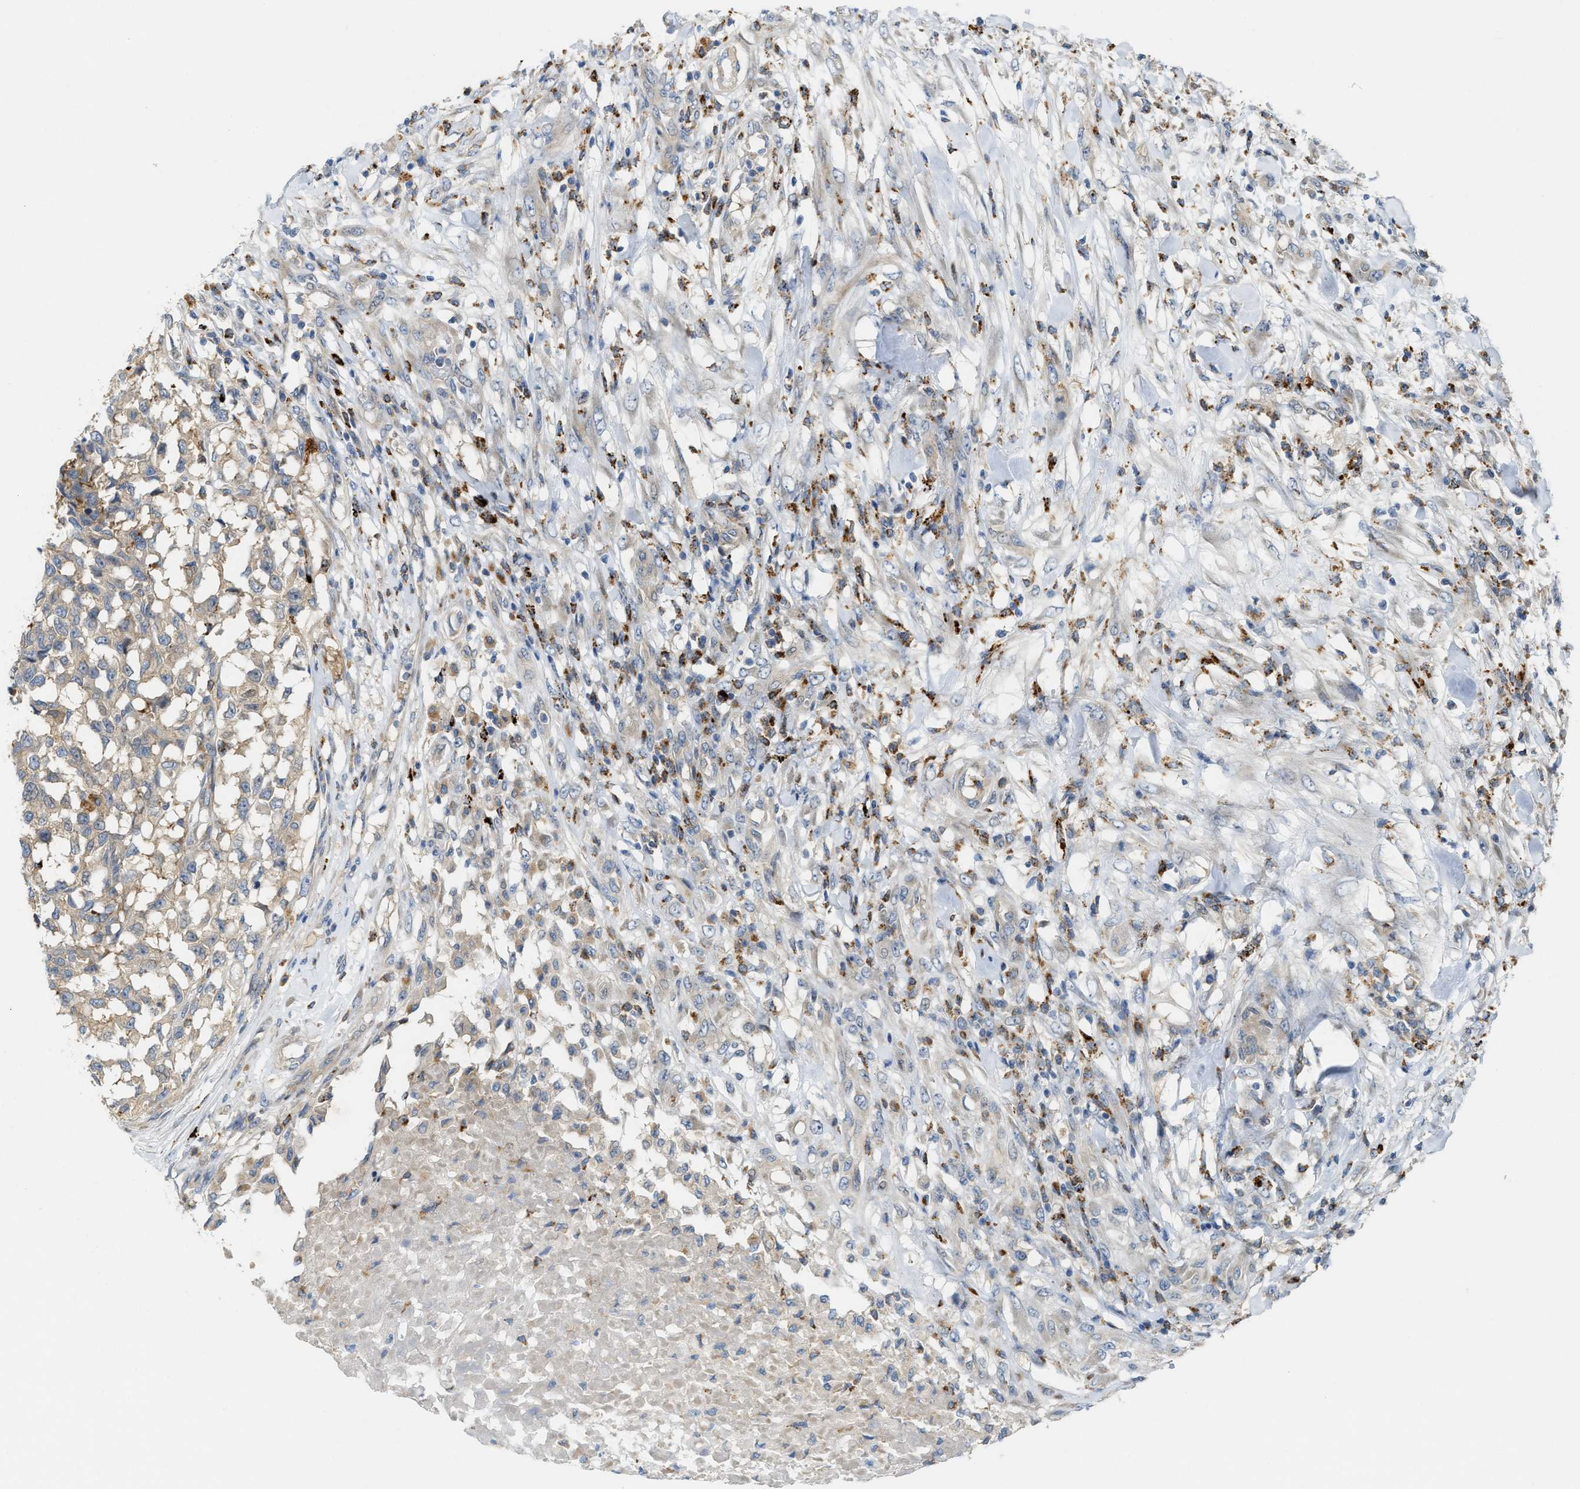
{"staining": {"intensity": "weak", "quantity": "25%-75%", "location": "cytoplasmic/membranous"}, "tissue": "testis cancer", "cell_type": "Tumor cells", "image_type": "cancer", "snomed": [{"axis": "morphology", "description": "Seminoma, NOS"}, {"axis": "topography", "description": "Testis"}], "caption": "Immunohistochemical staining of testis seminoma demonstrates low levels of weak cytoplasmic/membranous protein positivity in about 25%-75% of tumor cells.", "gene": "KLHDC10", "patient": {"sex": "male", "age": 59}}